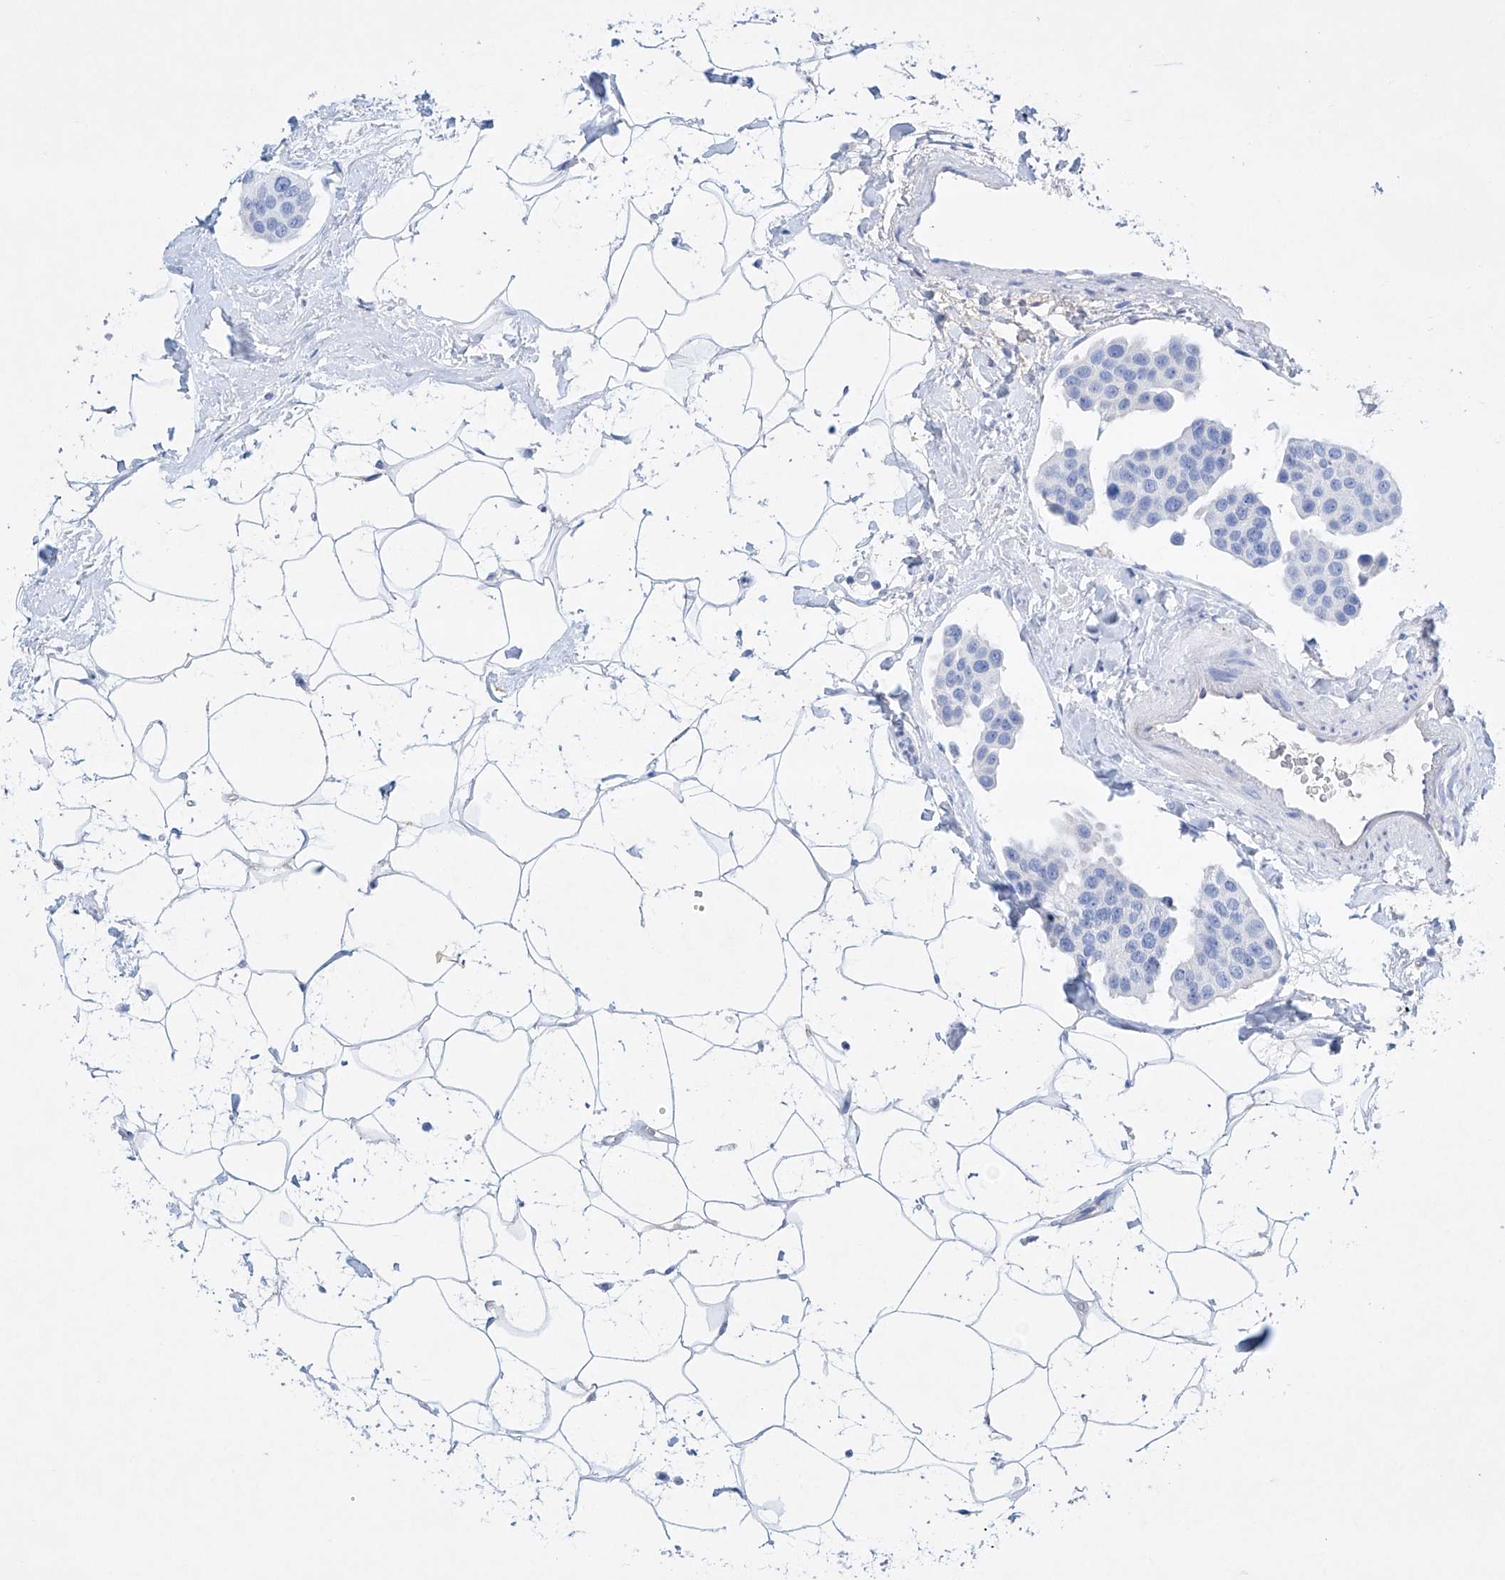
{"staining": {"intensity": "negative", "quantity": "none", "location": "none"}, "tissue": "breast cancer", "cell_type": "Tumor cells", "image_type": "cancer", "snomed": [{"axis": "morphology", "description": "Normal tissue, NOS"}, {"axis": "morphology", "description": "Duct carcinoma"}, {"axis": "topography", "description": "Breast"}], "caption": "Histopathology image shows no protein expression in tumor cells of breast cancer (intraductal carcinoma) tissue.", "gene": "LURAP1", "patient": {"sex": "female", "age": 39}}